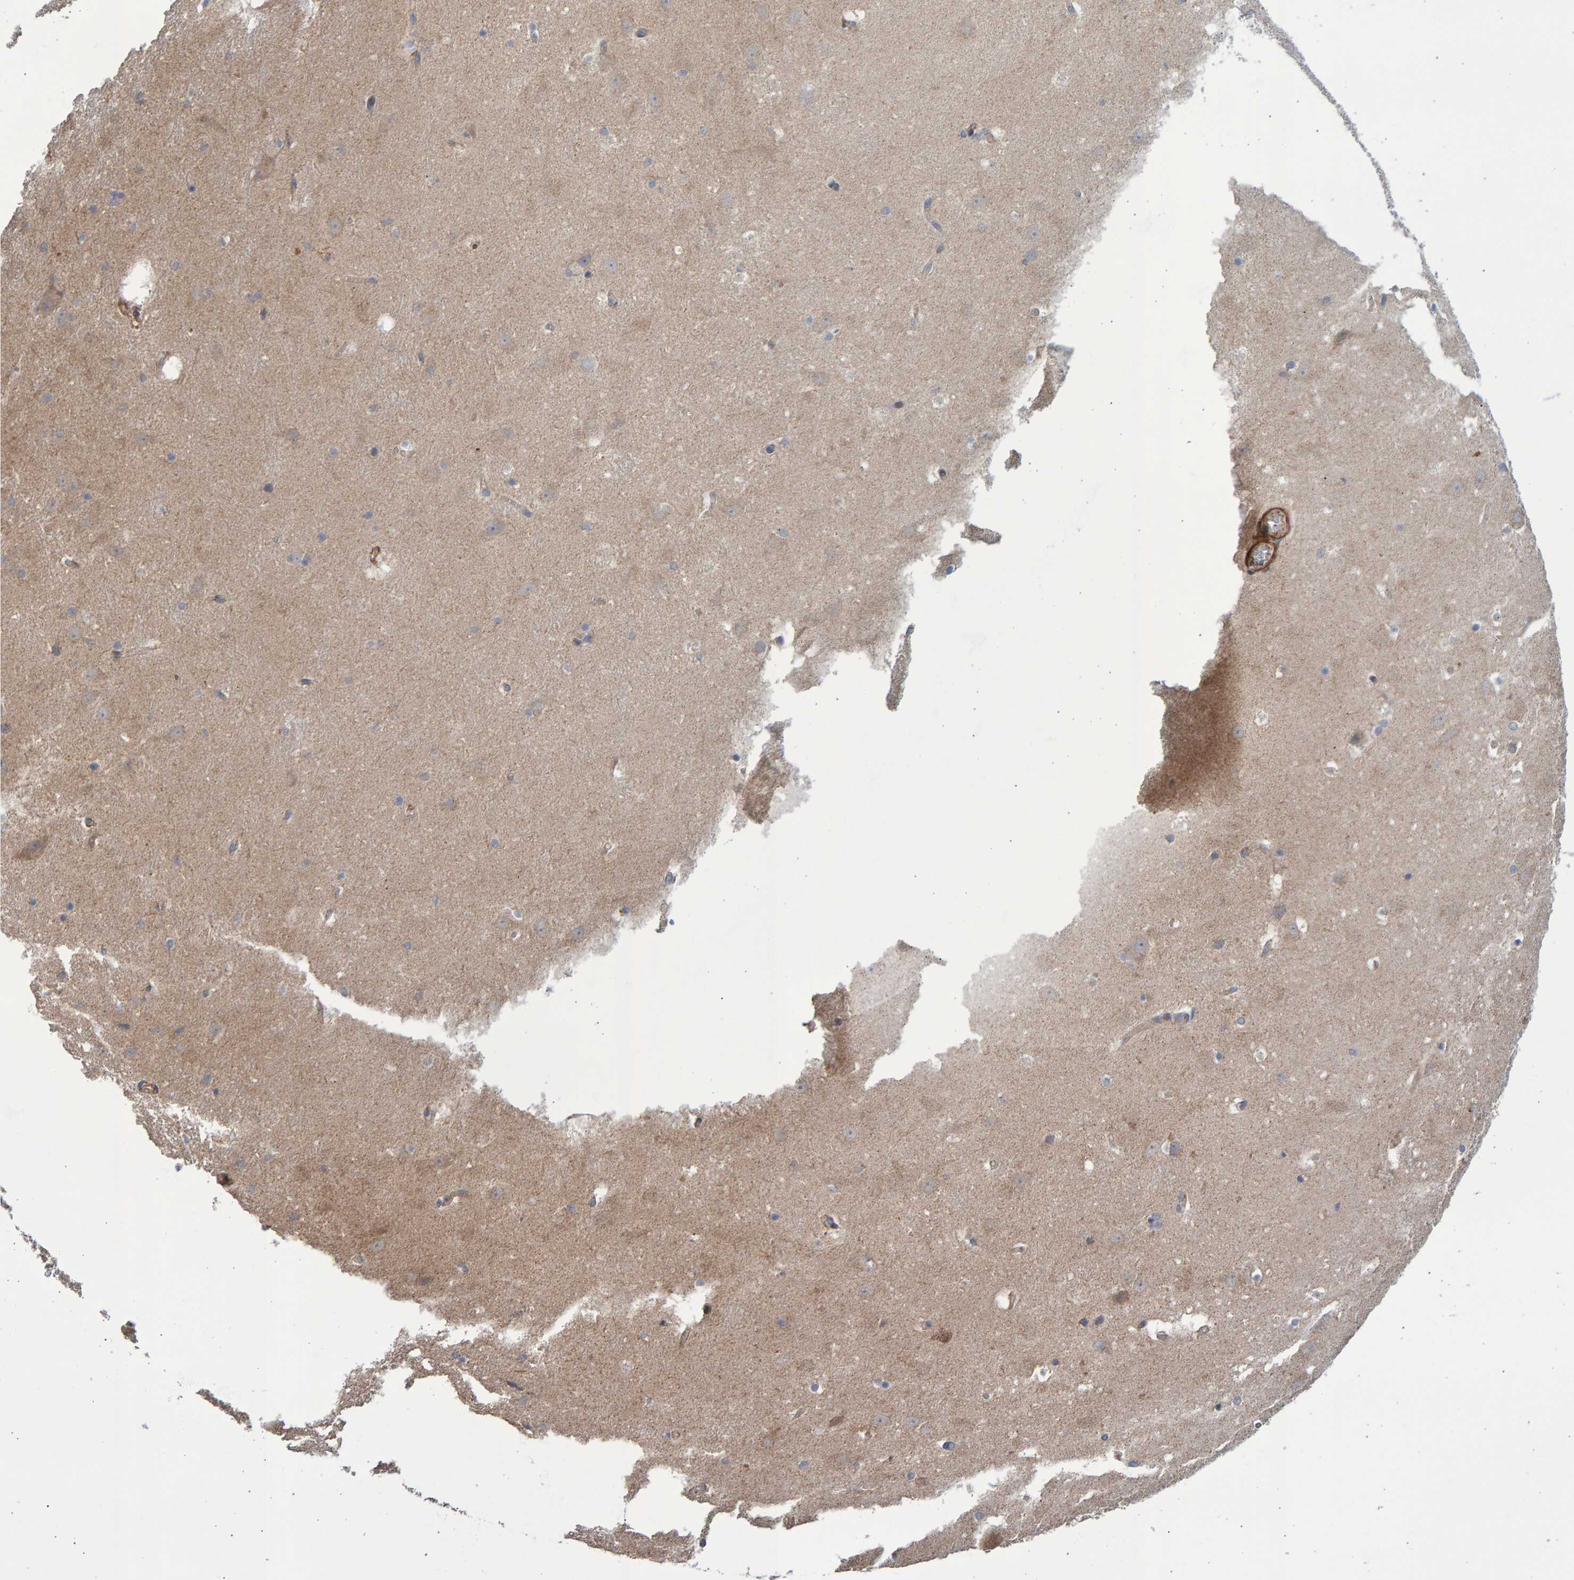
{"staining": {"intensity": "weak", "quantity": "<25%", "location": "cytoplasmic/membranous"}, "tissue": "hippocampus", "cell_type": "Glial cells", "image_type": "normal", "snomed": [{"axis": "morphology", "description": "Normal tissue, NOS"}, {"axis": "topography", "description": "Hippocampus"}], "caption": "Micrograph shows no significant protein staining in glial cells of unremarkable hippocampus.", "gene": "LRBA", "patient": {"sex": "male", "age": 45}}